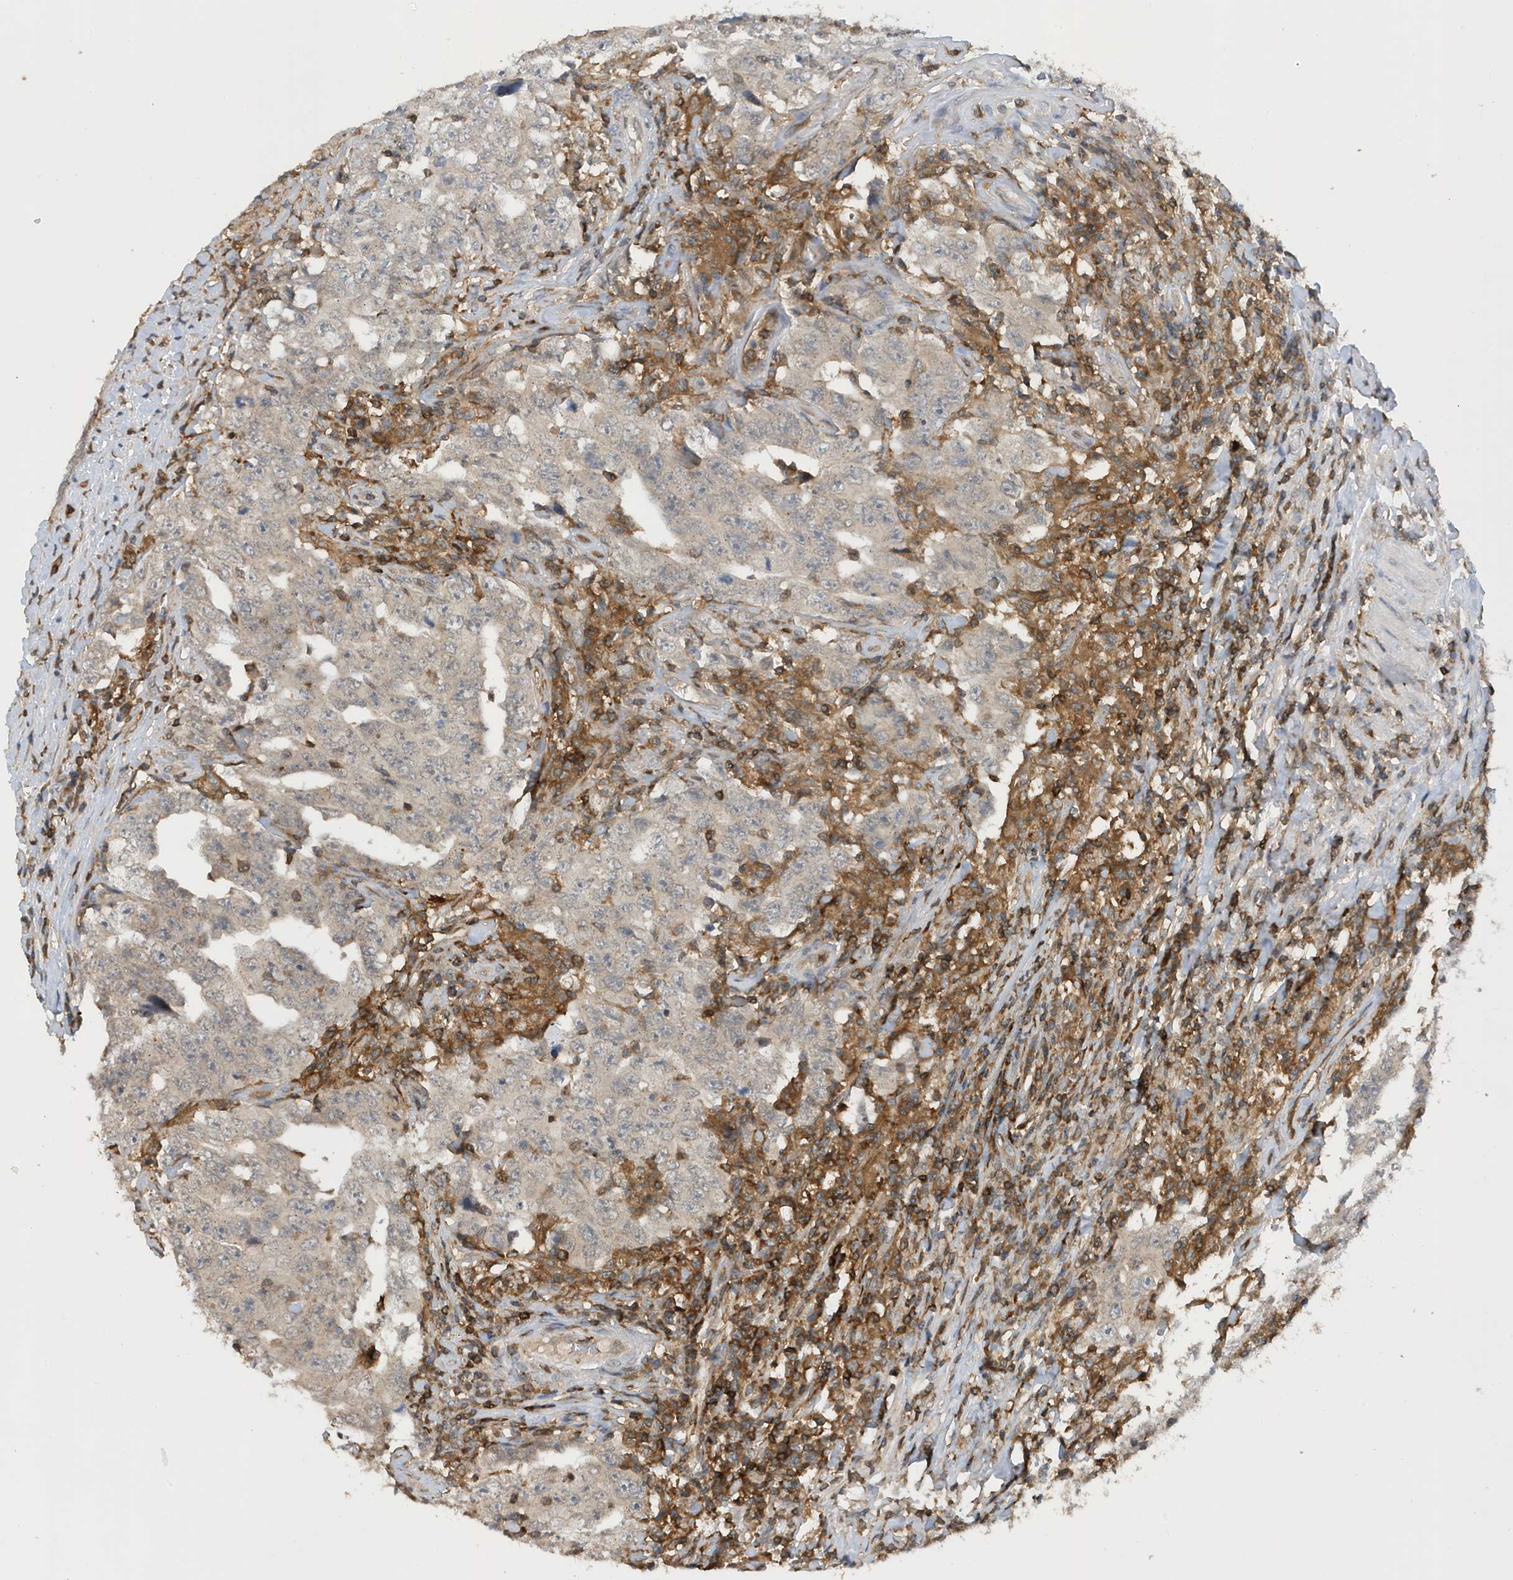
{"staining": {"intensity": "negative", "quantity": "none", "location": "none"}, "tissue": "testis cancer", "cell_type": "Tumor cells", "image_type": "cancer", "snomed": [{"axis": "morphology", "description": "Carcinoma, Embryonal, NOS"}, {"axis": "topography", "description": "Testis"}], "caption": "There is no significant expression in tumor cells of embryonal carcinoma (testis).", "gene": "NSUN3", "patient": {"sex": "male", "age": 26}}